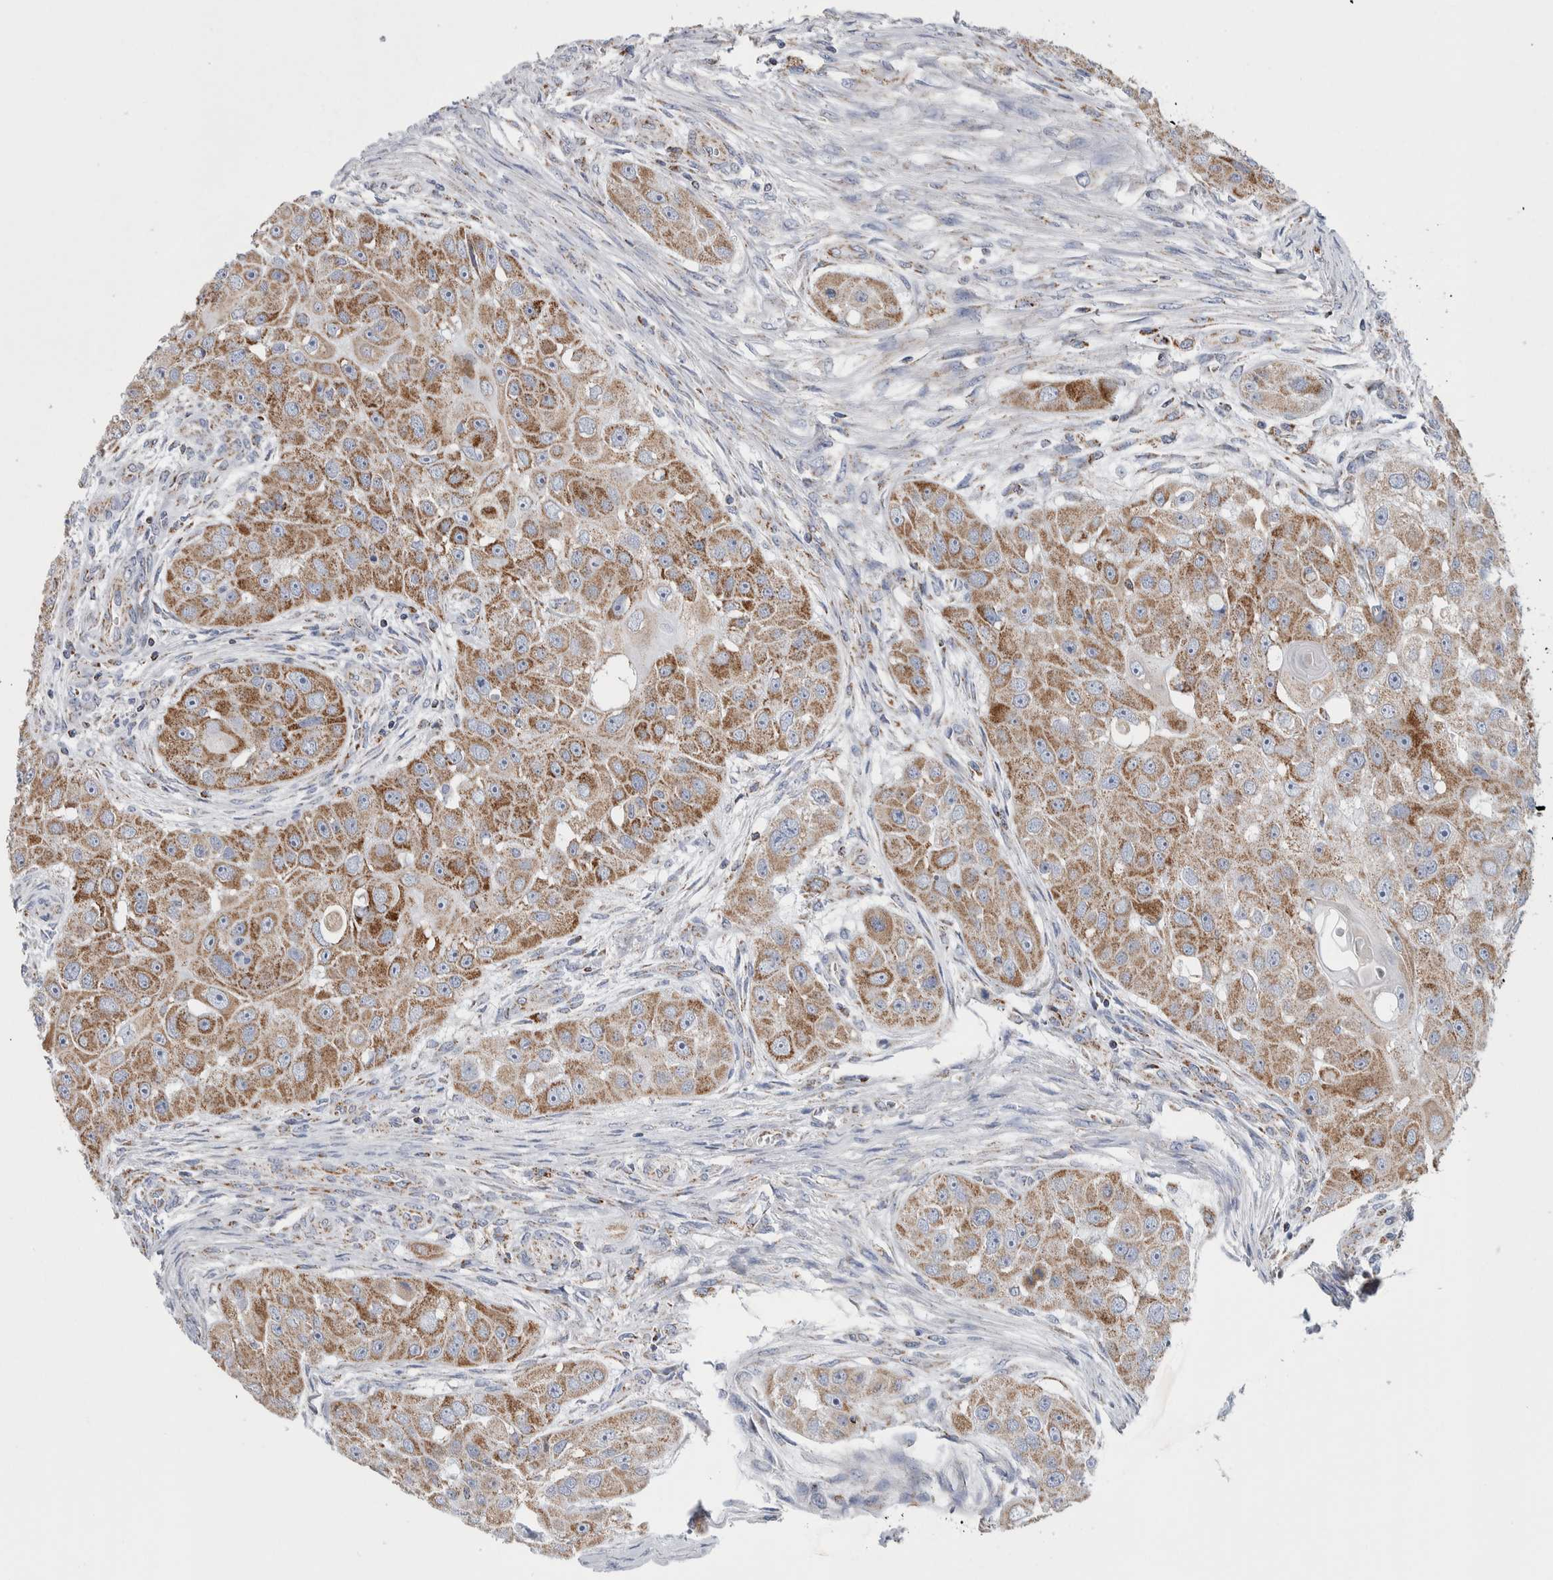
{"staining": {"intensity": "moderate", "quantity": ">75%", "location": "cytoplasmic/membranous"}, "tissue": "head and neck cancer", "cell_type": "Tumor cells", "image_type": "cancer", "snomed": [{"axis": "morphology", "description": "Normal tissue, NOS"}, {"axis": "morphology", "description": "Squamous cell carcinoma, NOS"}, {"axis": "topography", "description": "Skeletal muscle"}, {"axis": "topography", "description": "Head-Neck"}], "caption": "Immunohistochemical staining of human head and neck cancer (squamous cell carcinoma) demonstrates moderate cytoplasmic/membranous protein expression in approximately >75% of tumor cells. The staining is performed using DAB (3,3'-diaminobenzidine) brown chromogen to label protein expression. The nuclei are counter-stained blue using hematoxylin.", "gene": "ETFA", "patient": {"sex": "male", "age": 51}}